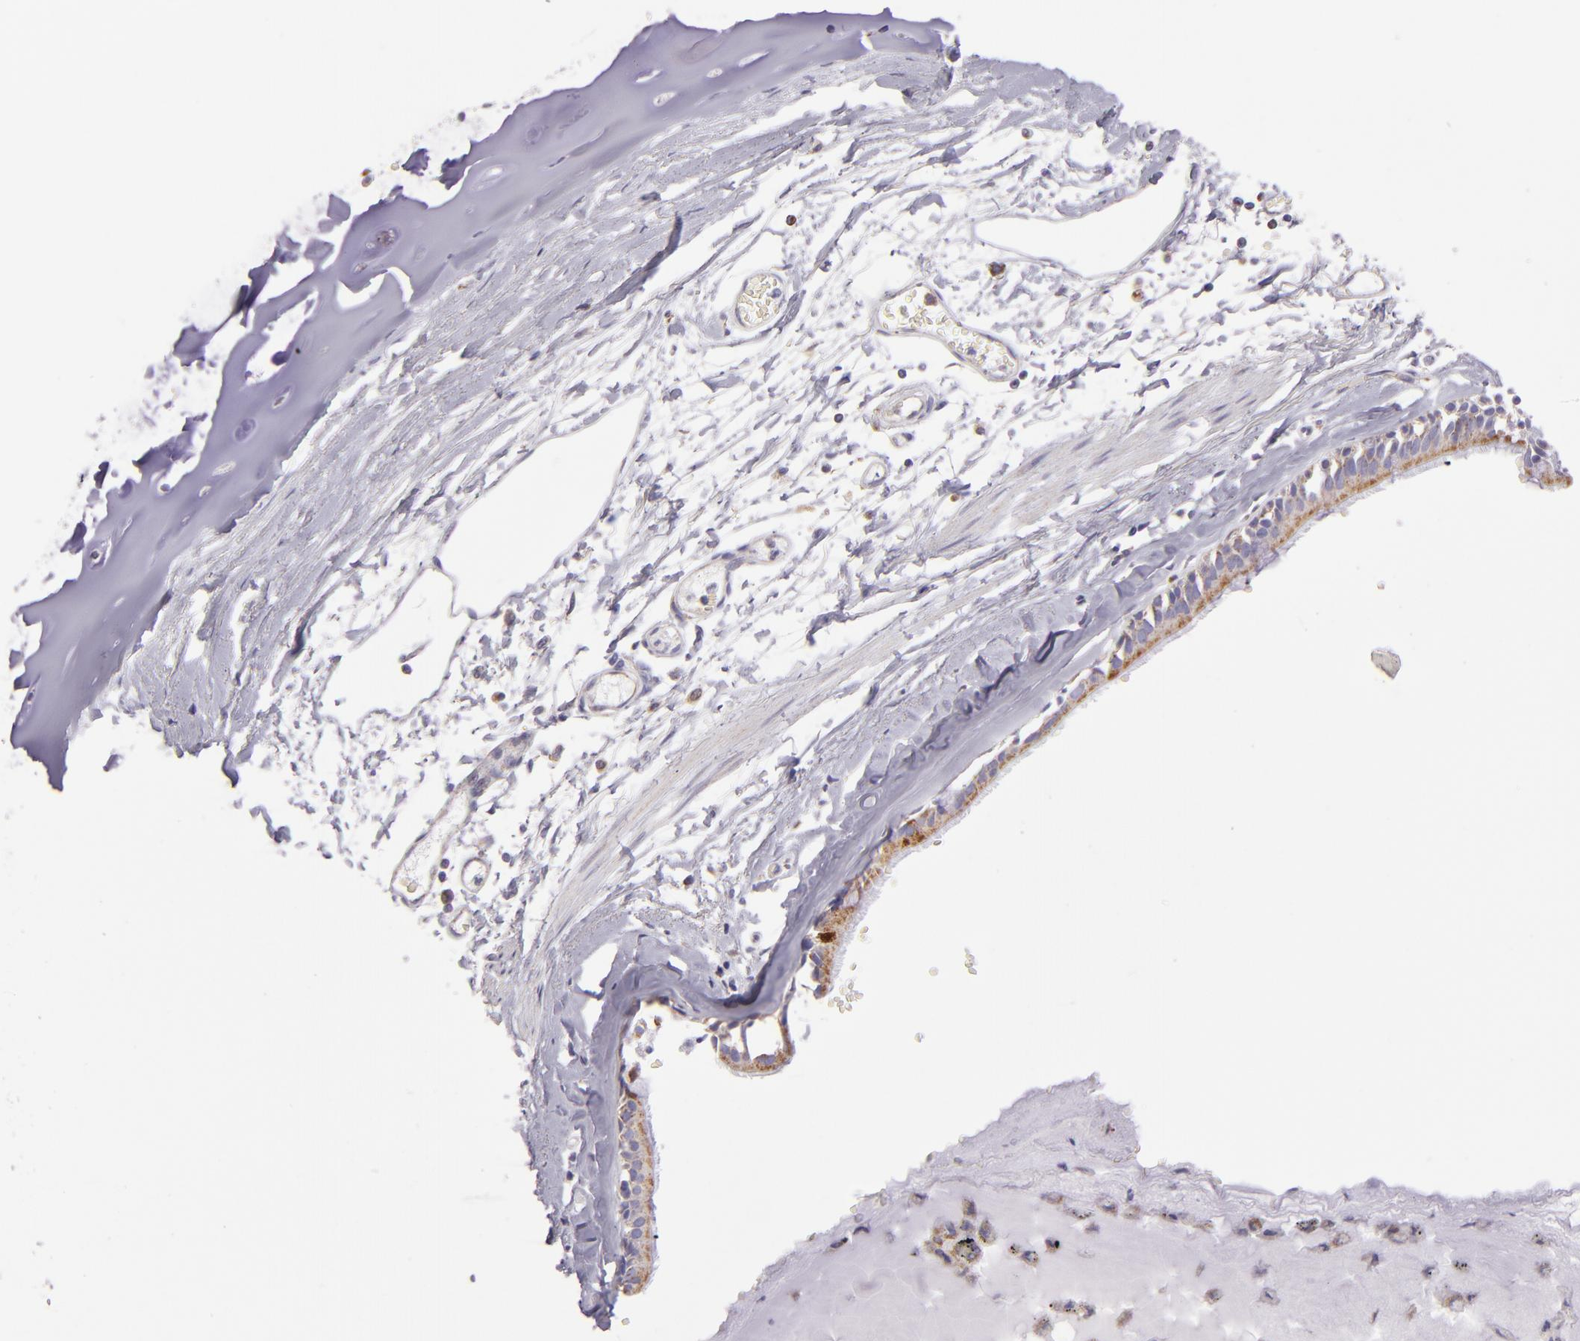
{"staining": {"intensity": "negative", "quantity": "none", "location": "none"}, "tissue": "adipose tissue", "cell_type": "Adipocytes", "image_type": "normal", "snomed": [{"axis": "morphology", "description": "Normal tissue, NOS"}, {"axis": "topography", "description": "Bronchus"}, {"axis": "topography", "description": "Lung"}], "caption": "The immunohistochemistry photomicrograph has no significant expression in adipocytes of adipose tissue. (Brightfield microscopy of DAB (3,3'-diaminobenzidine) immunohistochemistry at high magnification).", "gene": "HSPD1", "patient": {"sex": "female", "age": 56}}